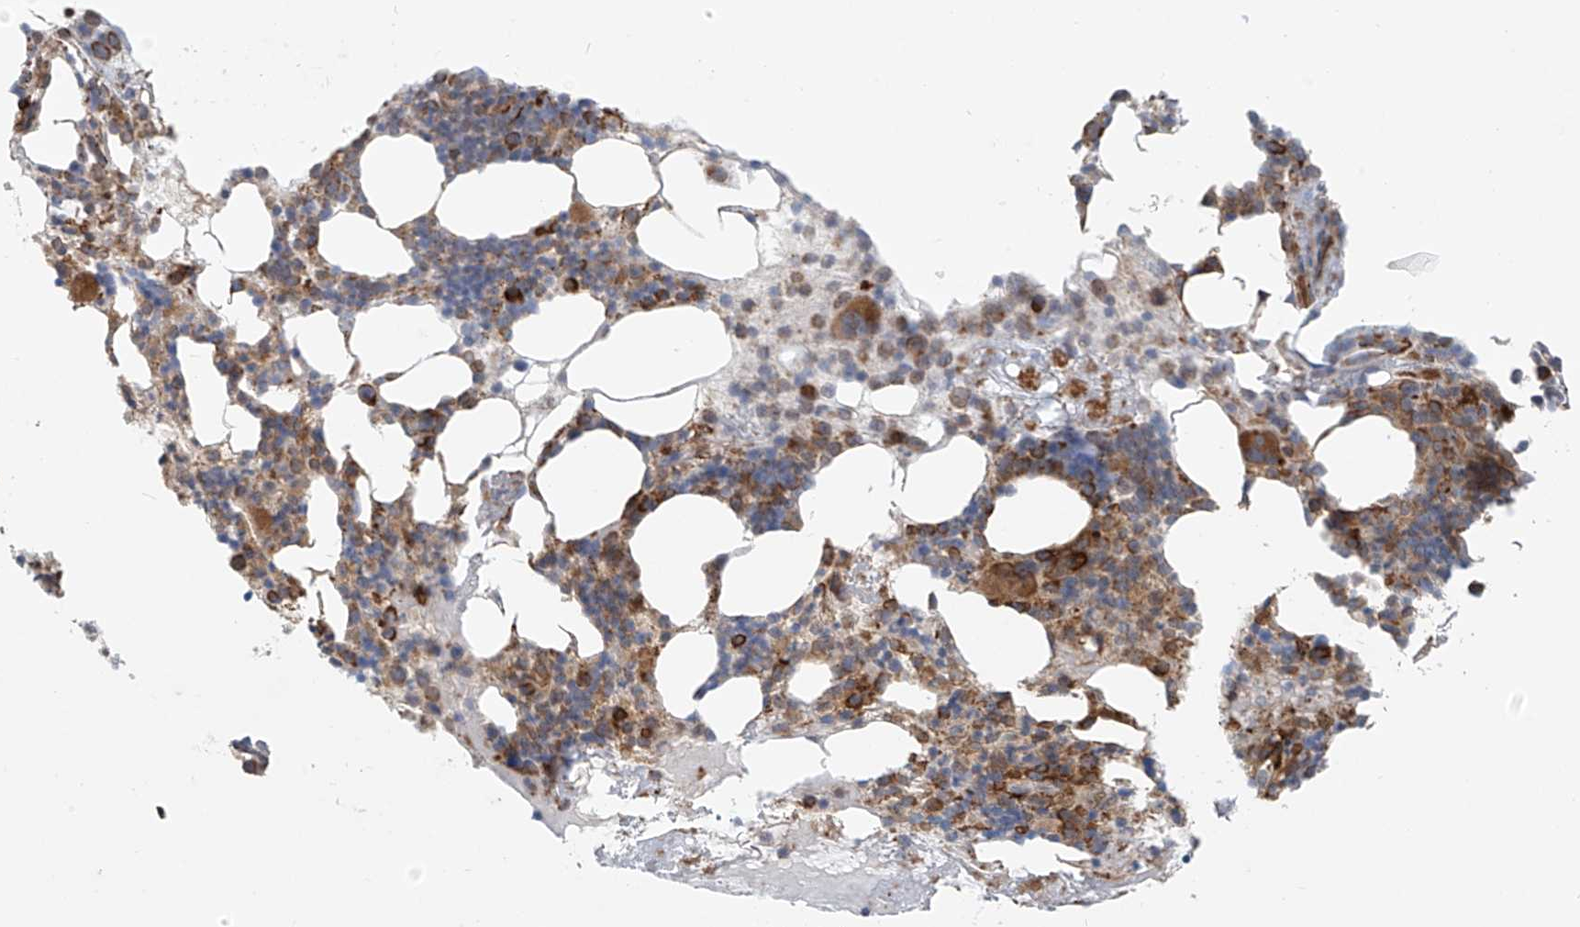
{"staining": {"intensity": "moderate", "quantity": "25%-75%", "location": "cytoplasmic/membranous"}, "tissue": "bone marrow", "cell_type": "Hematopoietic cells", "image_type": "normal", "snomed": [{"axis": "morphology", "description": "Normal tissue, NOS"}, {"axis": "morphology", "description": "Inflammation, NOS"}, {"axis": "topography", "description": "Bone marrow"}], "caption": "Immunohistochemical staining of normal bone marrow exhibits medium levels of moderate cytoplasmic/membranous staining in approximately 25%-75% of hematopoietic cells.", "gene": "KATNIP", "patient": {"sex": "female", "age": 77}}